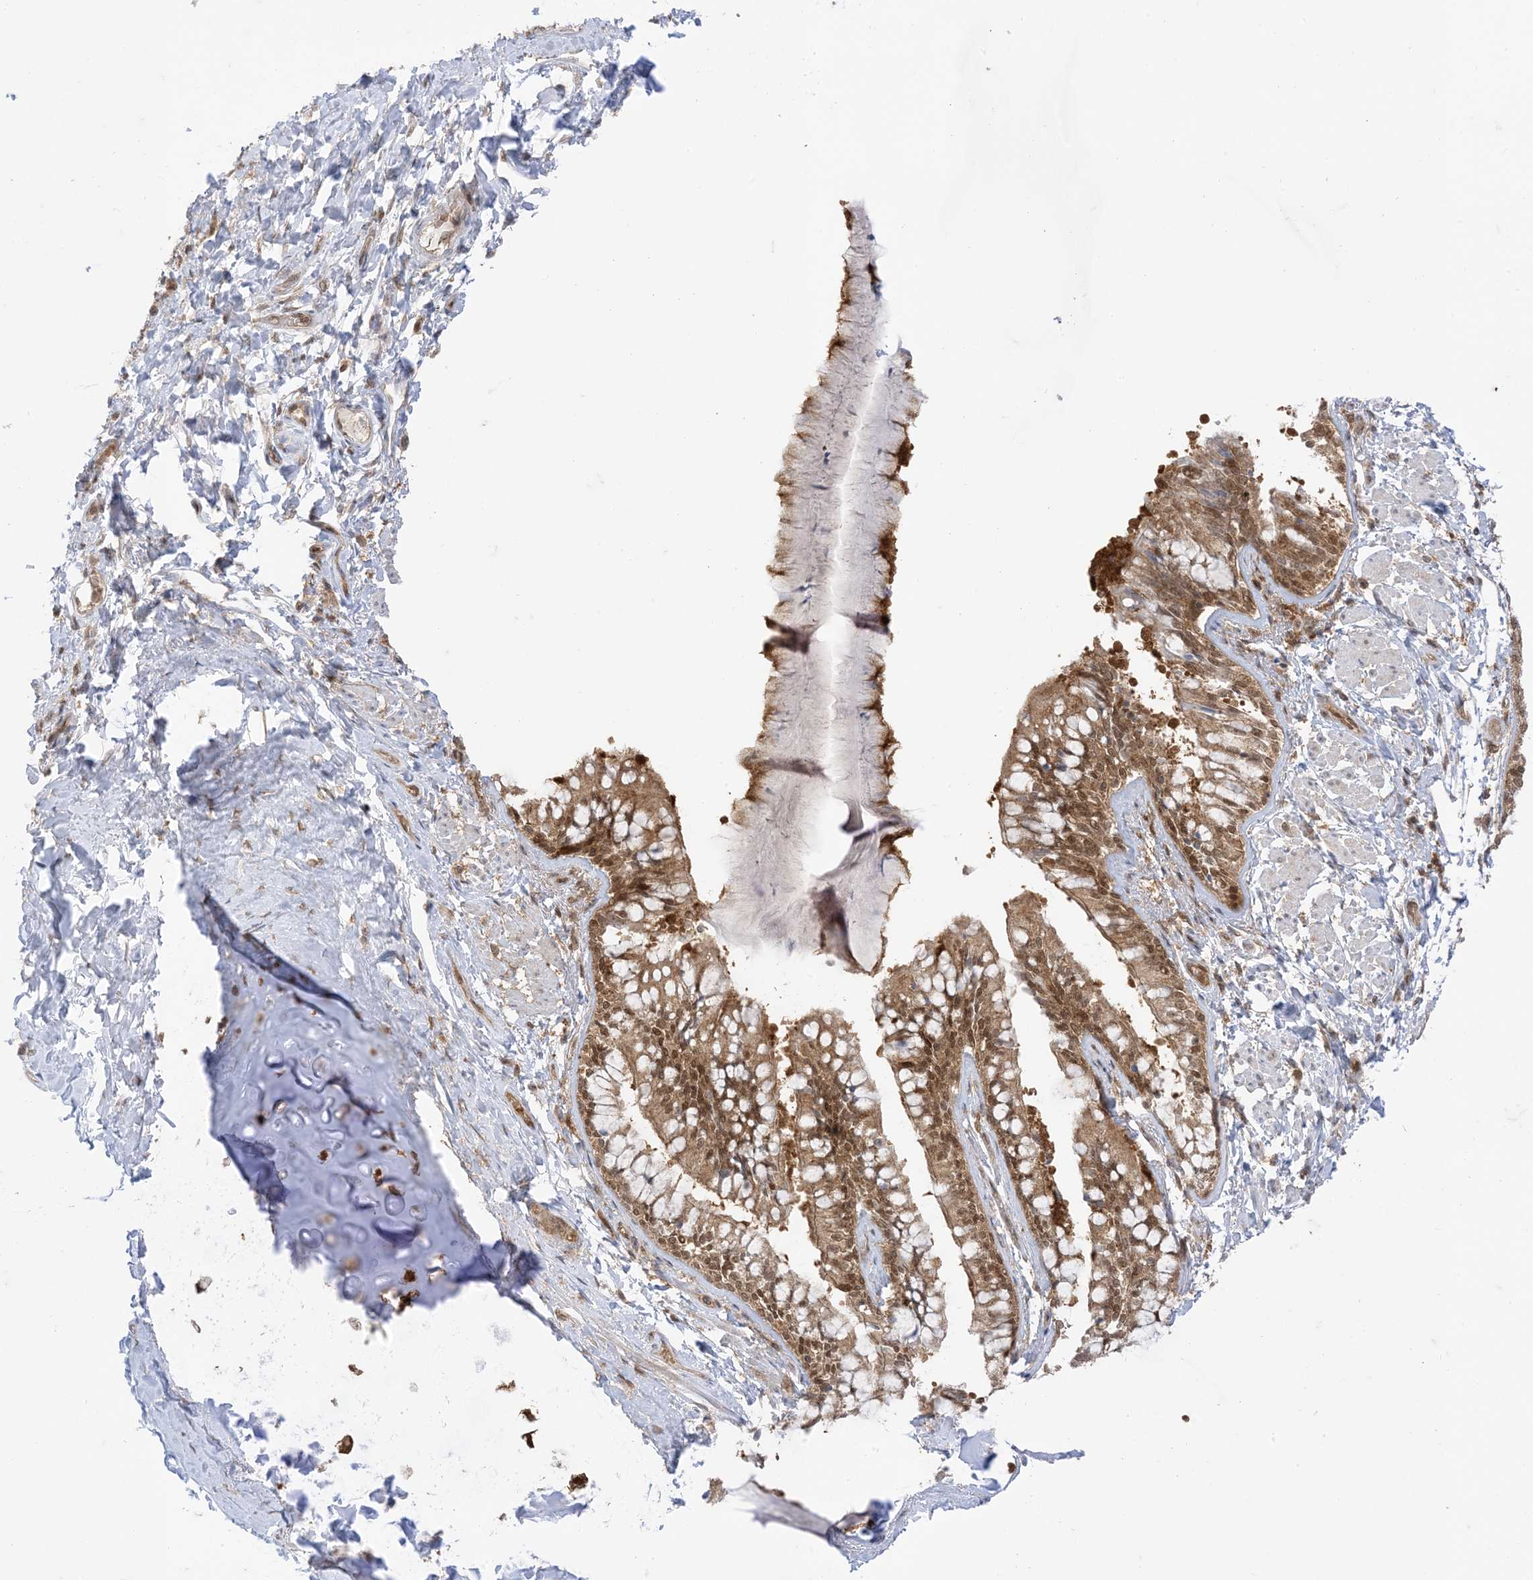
{"staining": {"intensity": "moderate", "quantity": ">75%", "location": "cytoplasmic/membranous,nuclear"}, "tissue": "bronchus", "cell_type": "Respiratory epithelial cells", "image_type": "normal", "snomed": [{"axis": "morphology", "description": "Normal tissue, NOS"}, {"axis": "morphology", "description": "Inflammation, NOS"}, {"axis": "topography", "description": "Lung"}], "caption": "Immunohistochemical staining of normal human bronchus exhibits >75% levels of moderate cytoplasmic/membranous,nuclear protein expression in about >75% of respiratory epithelial cells. (DAB (3,3'-diaminobenzidine) IHC with brightfield microscopy, high magnification).", "gene": "PTPA", "patient": {"sex": "female", "age": 46}}